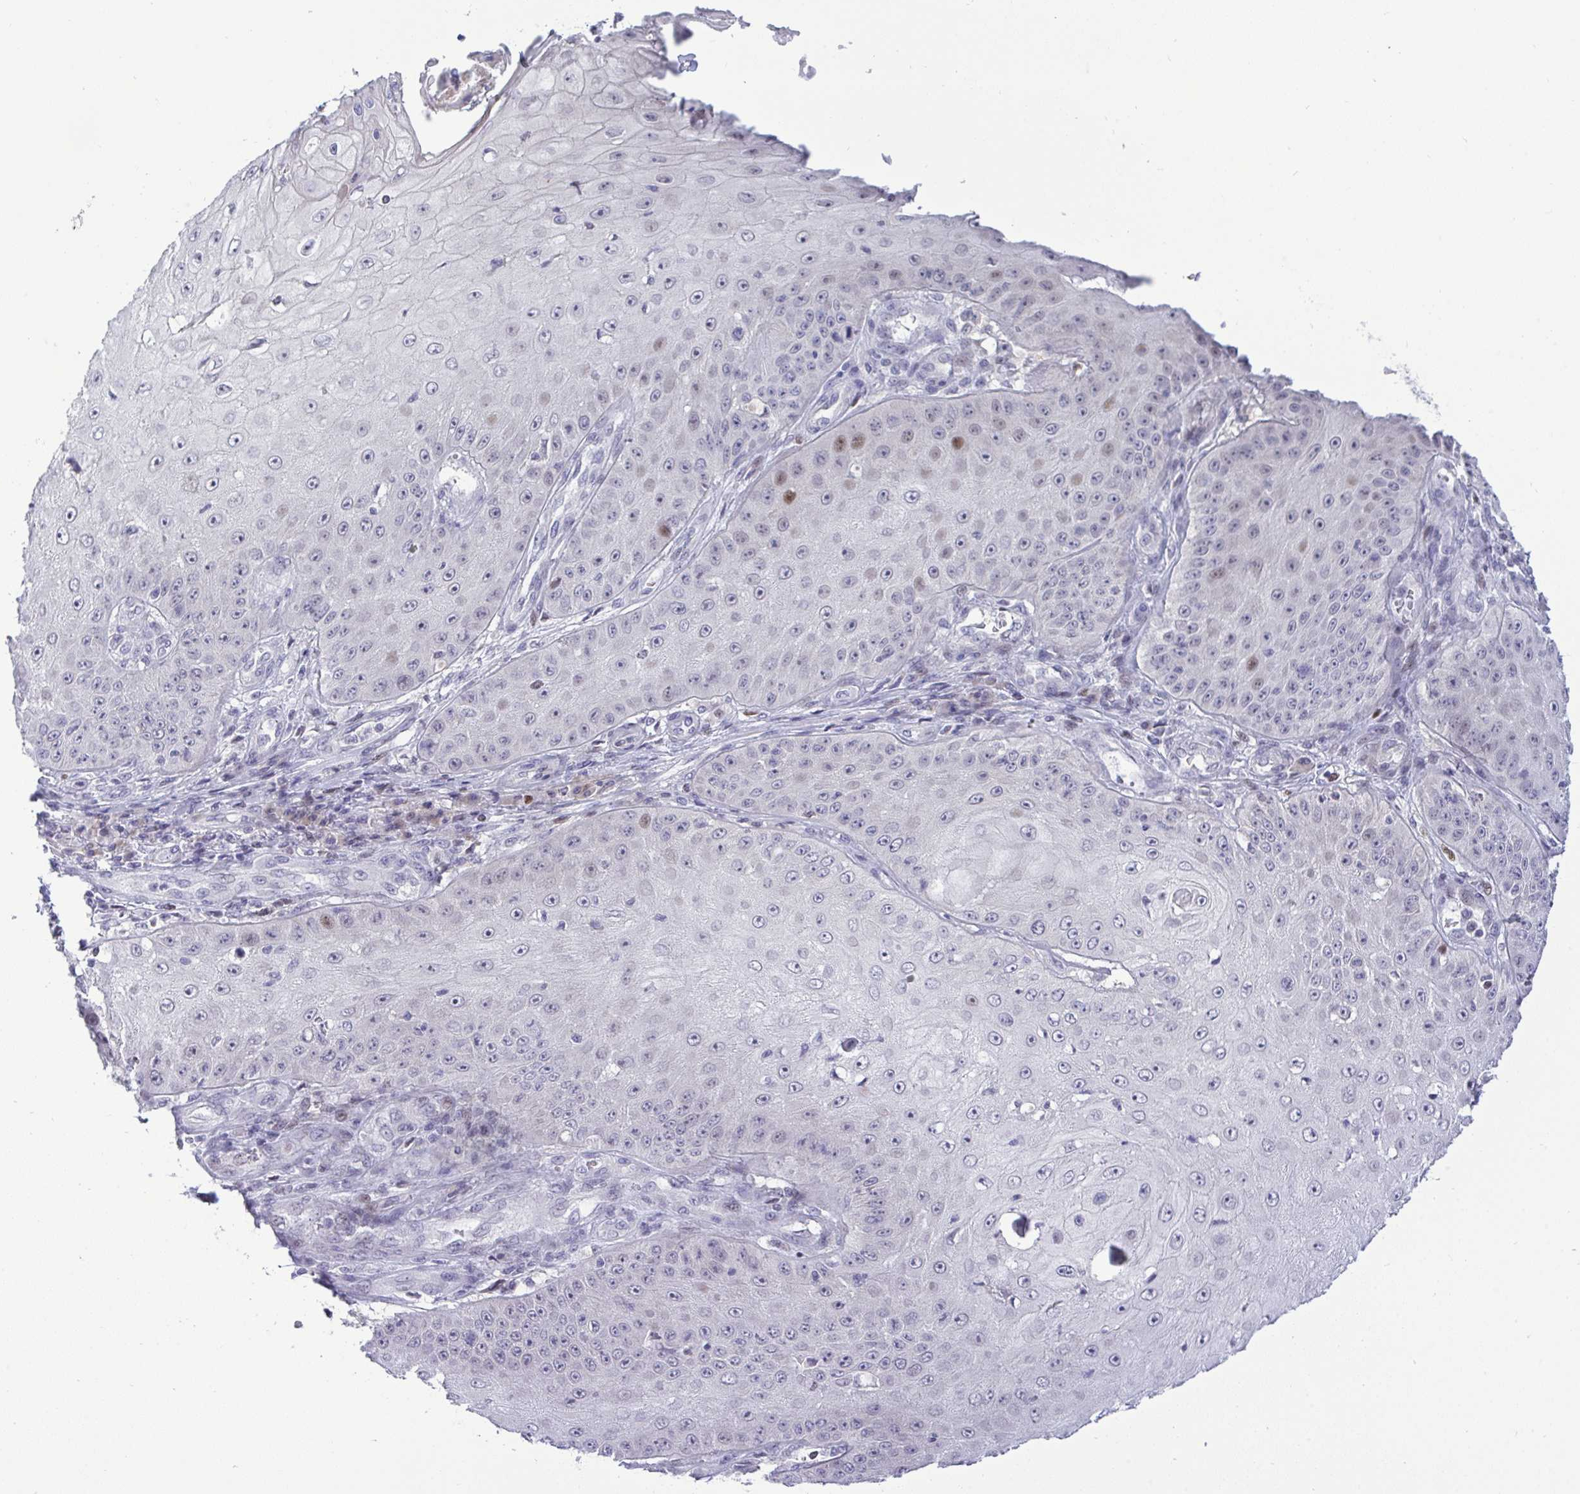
{"staining": {"intensity": "moderate", "quantity": "<25%", "location": "nuclear"}, "tissue": "skin cancer", "cell_type": "Tumor cells", "image_type": "cancer", "snomed": [{"axis": "morphology", "description": "Squamous cell carcinoma, NOS"}, {"axis": "topography", "description": "Skin"}], "caption": "Skin cancer tissue reveals moderate nuclear positivity in about <25% of tumor cells", "gene": "EPOP", "patient": {"sex": "male", "age": 70}}